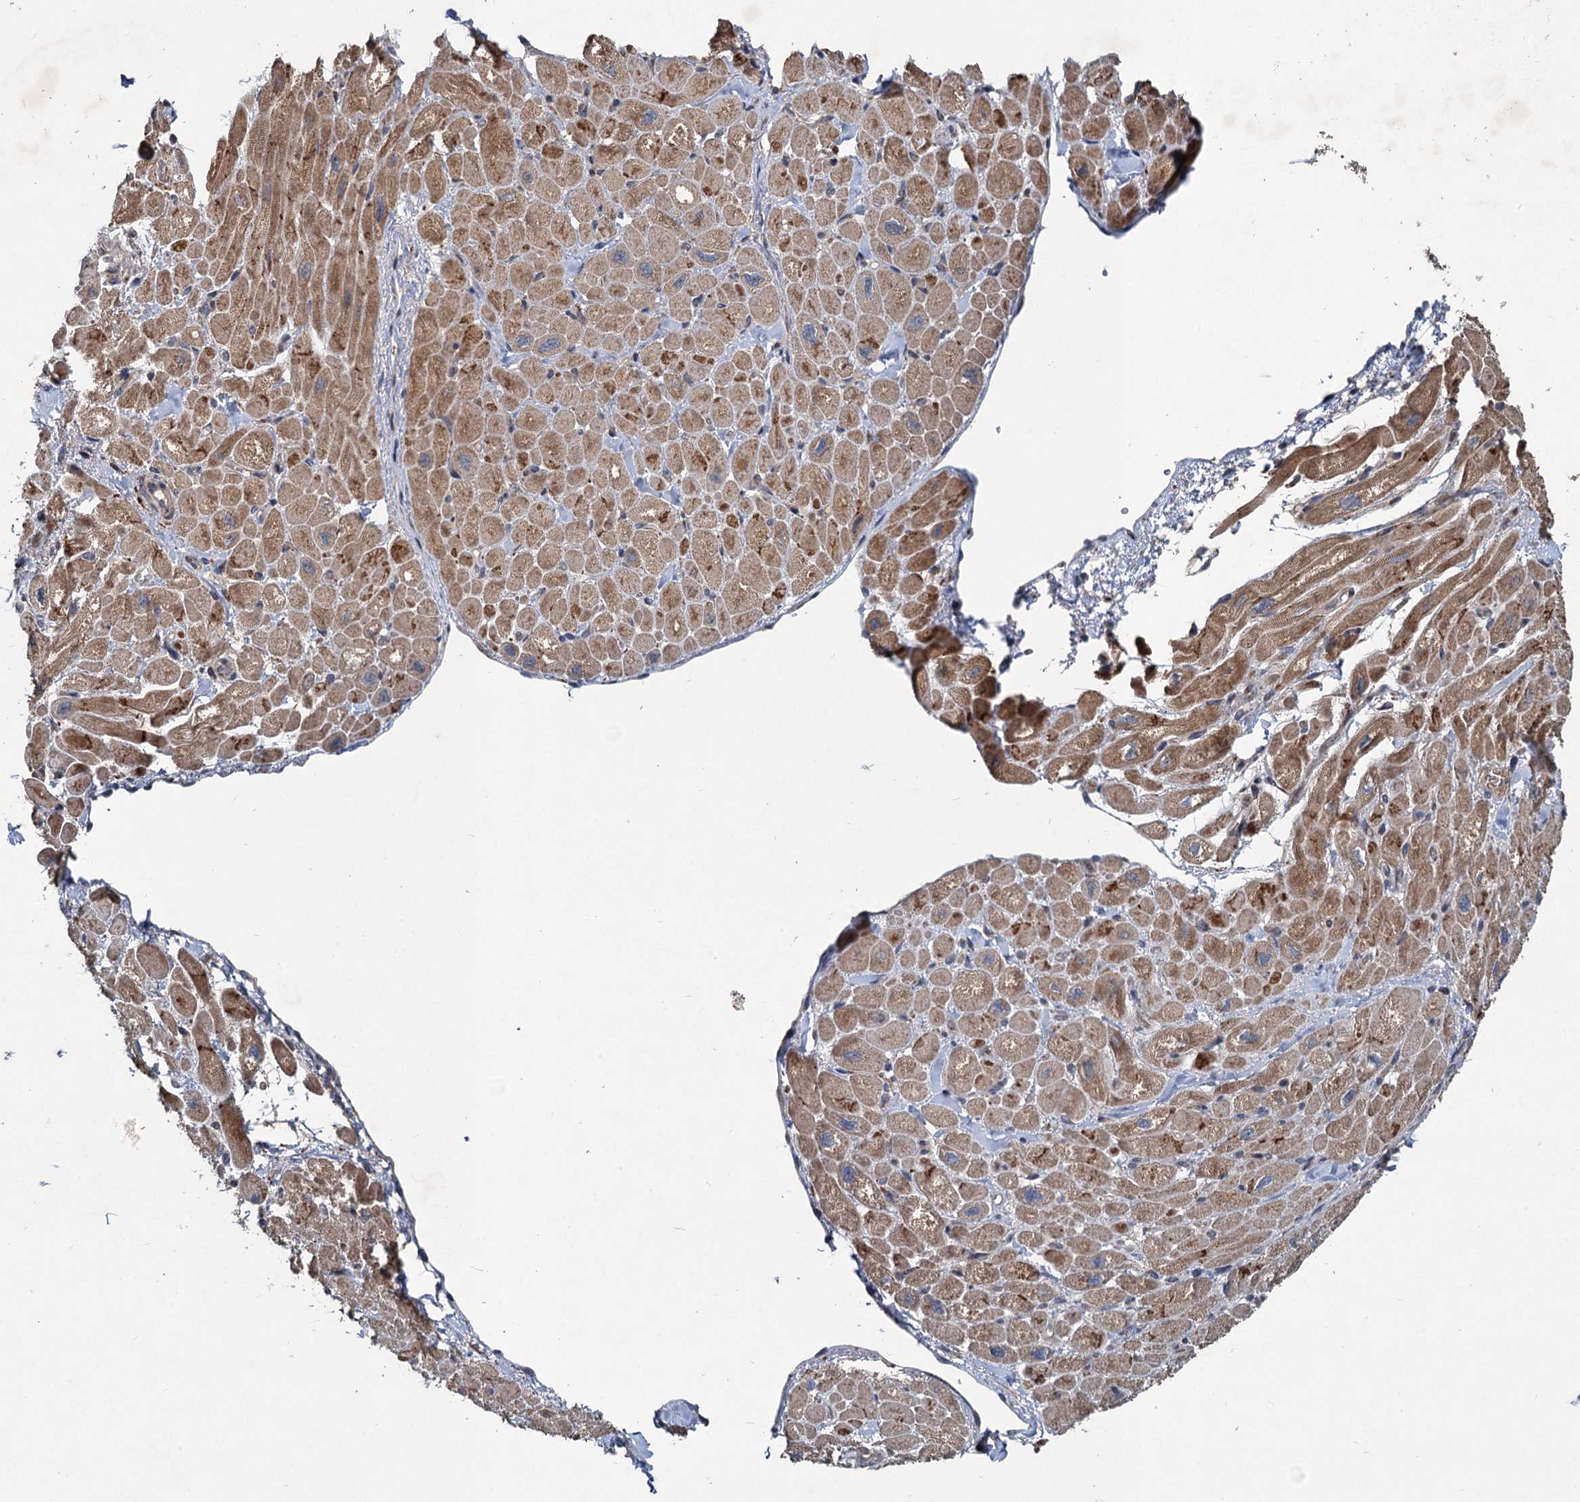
{"staining": {"intensity": "moderate", "quantity": ">75%", "location": "cytoplasmic/membranous"}, "tissue": "heart muscle", "cell_type": "Cardiomyocytes", "image_type": "normal", "snomed": [{"axis": "morphology", "description": "Normal tissue, NOS"}, {"axis": "topography", "description": "Heart"}], "caption": "Benign heart muscle exhibits moderate cytoplasmic/membranous expression in approximately >75% of cardiomyocytes, visualized by immunohistochemistry.", "gene": "OTUB1", "patient": {"sex": "male", "age": 65}}